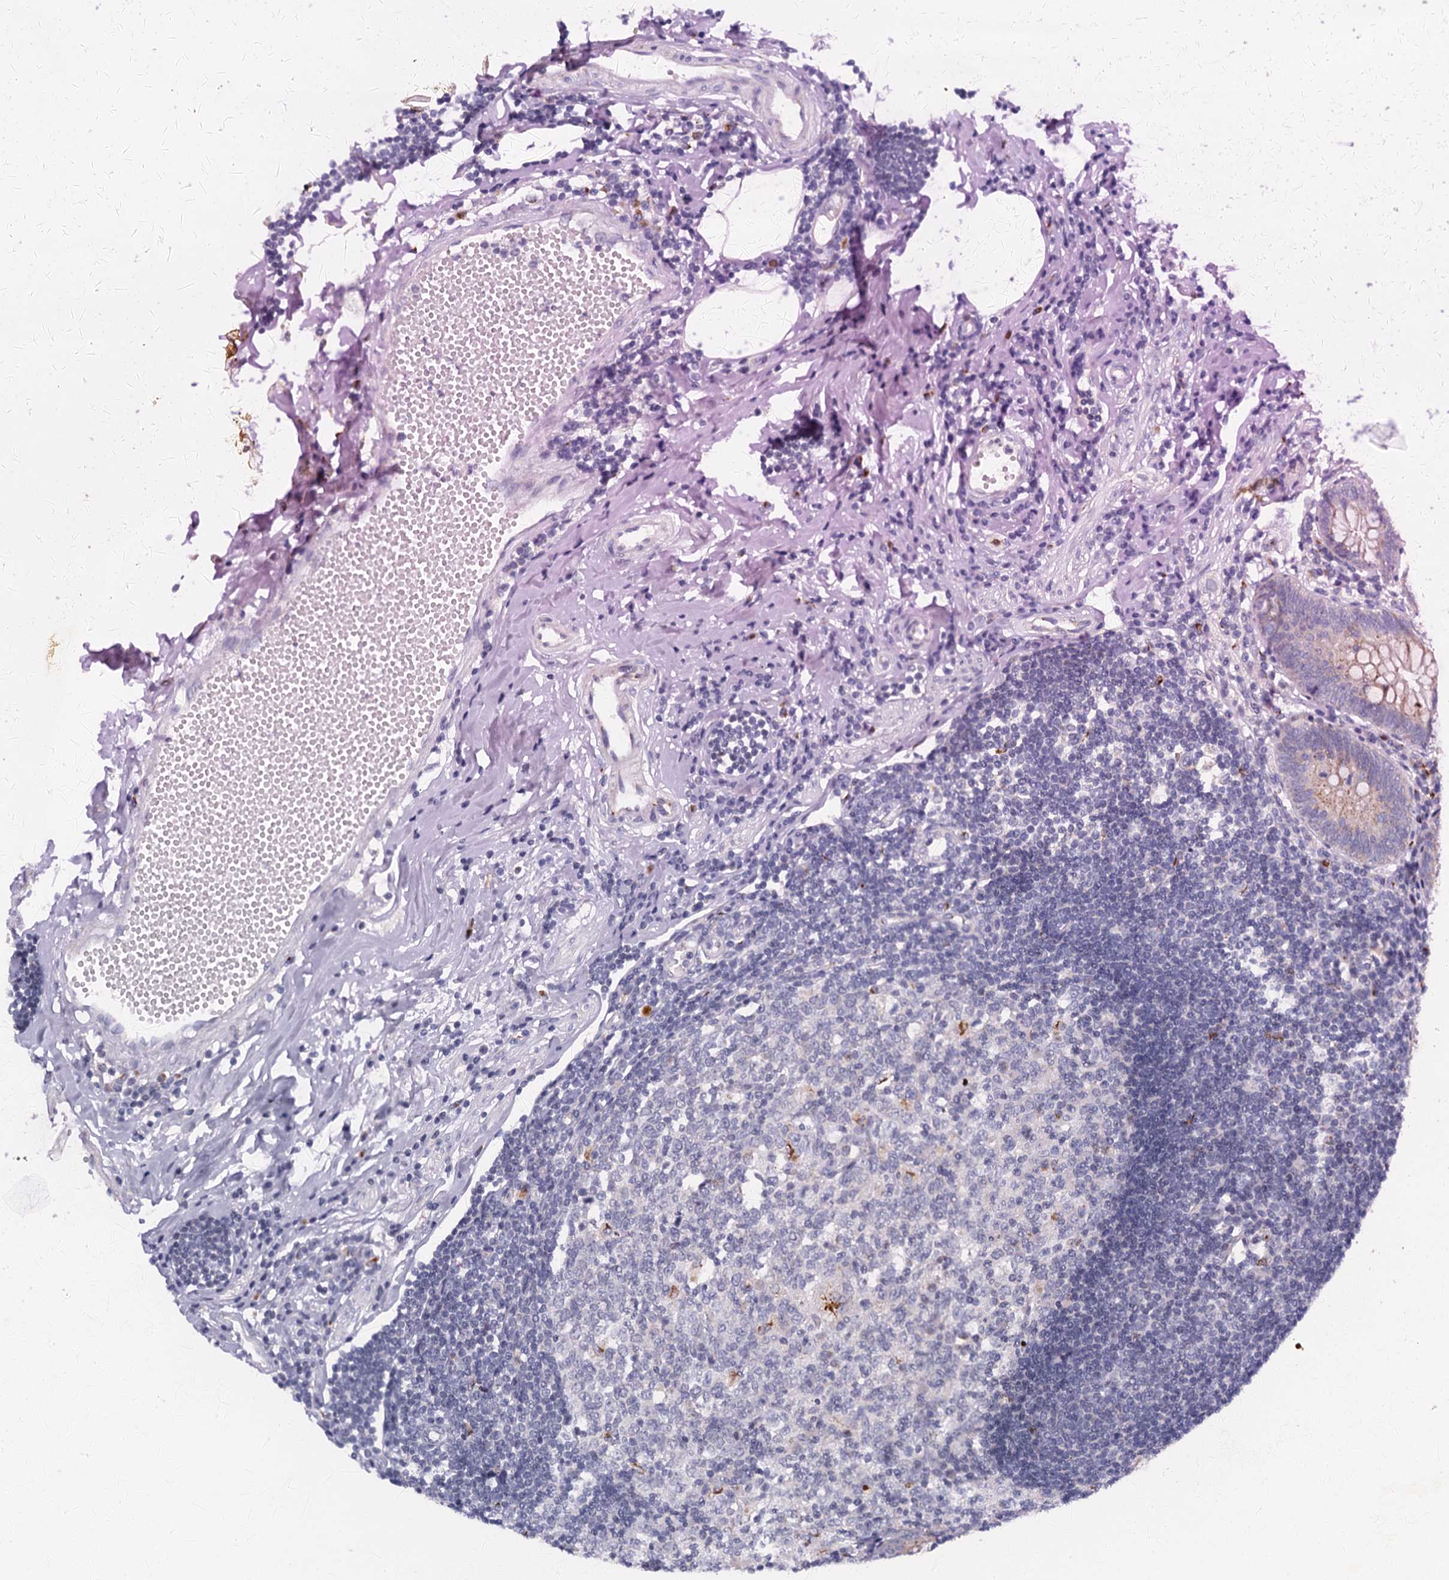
{"staining": {"intensity": "weak", "quantity": "<25%", "location": "cytoplasmic/membranous"}, "tissue": "appendix", "cell_type": "Glandular cells", "image_type": "normal", "snomed": [{"axis": "morphology", "description": "Normal tissue, NOS"}, {"axis": "topography", "description": "Appendix"}], "caption": "DAB immunohistochemical staining of benign human appendix exhibits no significant expression in glandular cells. (DAB IHC visualized using brightfield microscopy, high magnification).", "gene": "LYPD3", "patient": {"sex": "female", "age": 54}}